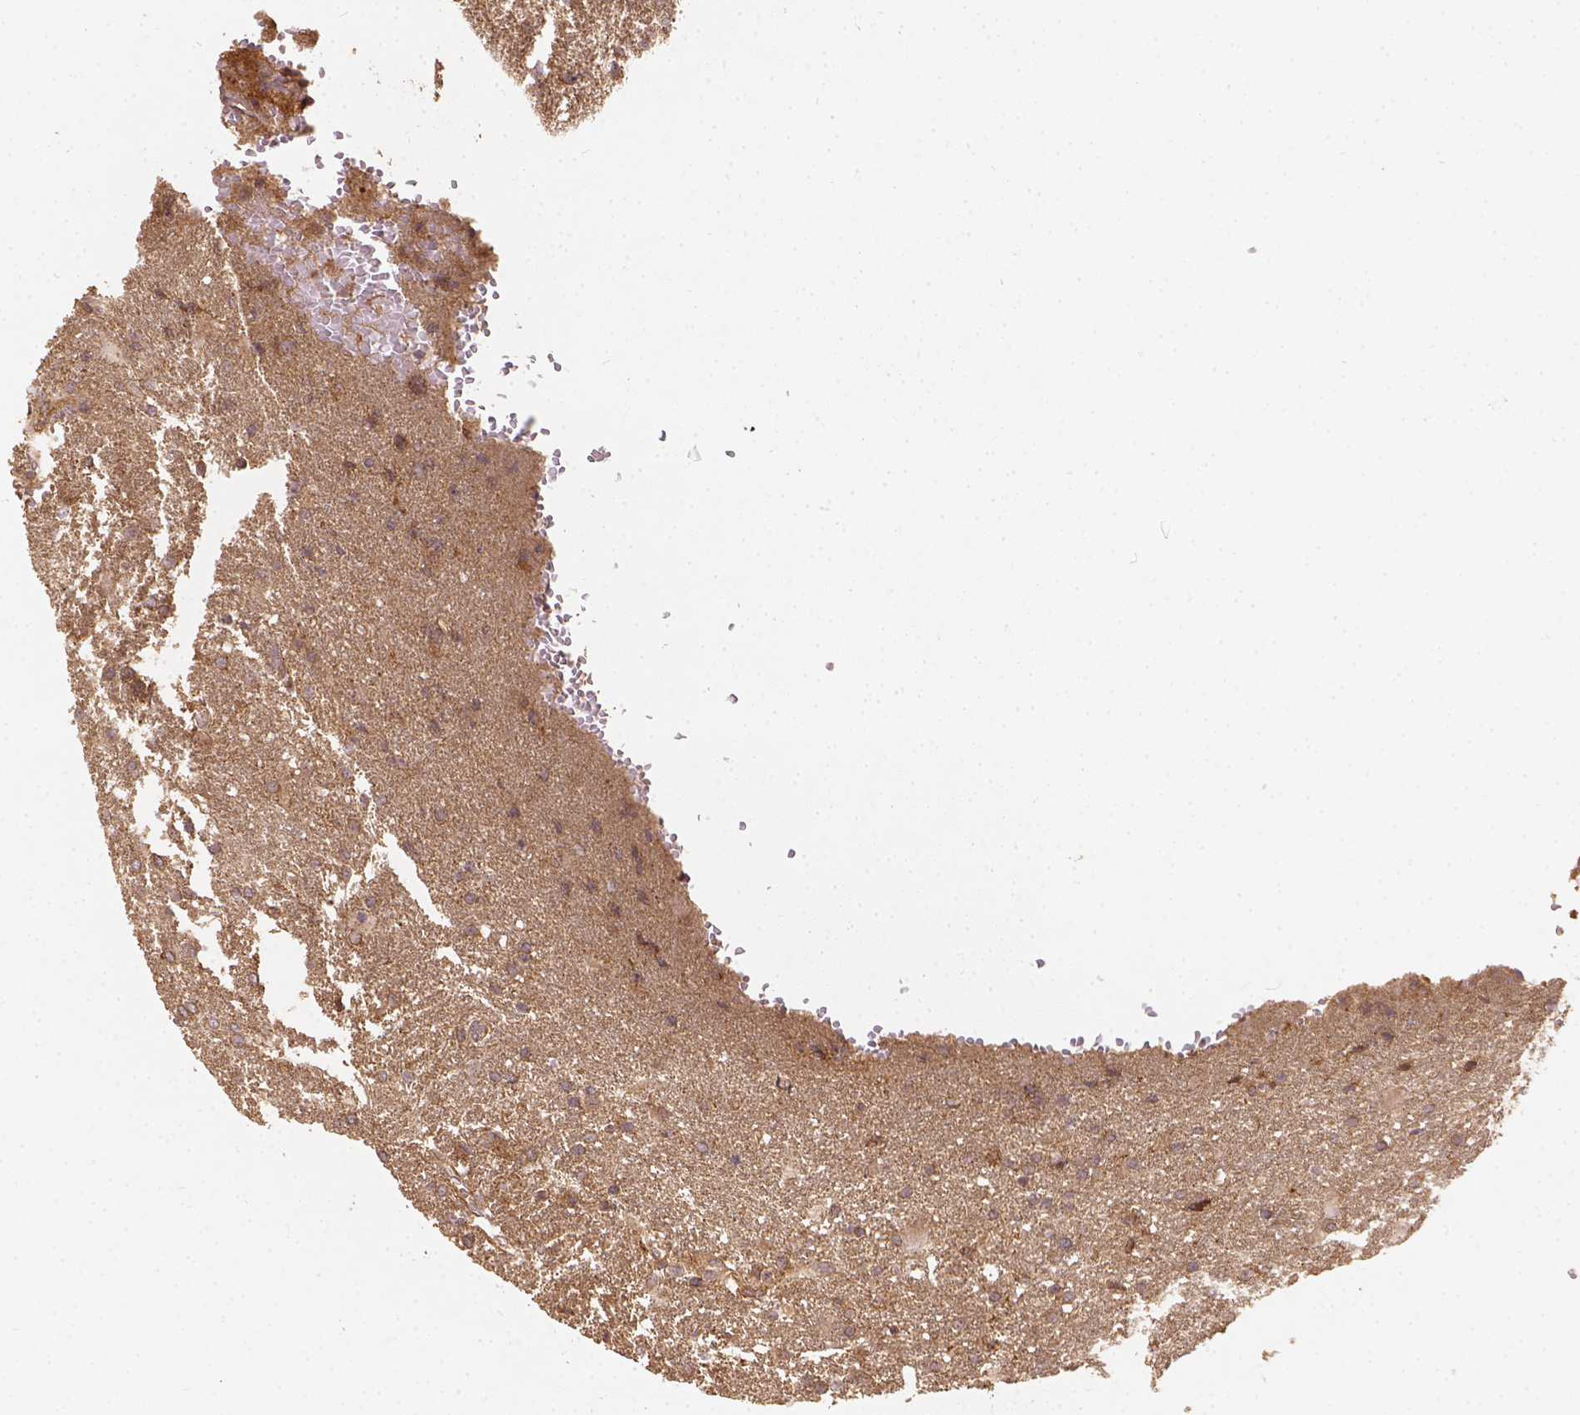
{"staining": {"intensity": "weak", "quantity": ">75%", "location": "cytoplasmic/membranous"}, "tissue": "glioma", "cell_type": "Tumor cells", "image_type": "cancer", "snomed": [{"axis": "morphology", "description": "Glioma, malignant, High grade"}, {"axis": "topography", "description": "Brain"}], "caption": "The micrograph displays immunohistochemical staining of malignant glioma (high-grade). There is weak cytoplasmic/membranous positivity is seen in about >75% of tumor cells. (Stains: DAB in brown, nuclei in blue, Microscopy: brightfield microscopy at high magnification).", "gene": "XPR1", "patient": {"sex": "male", "age": 68}}